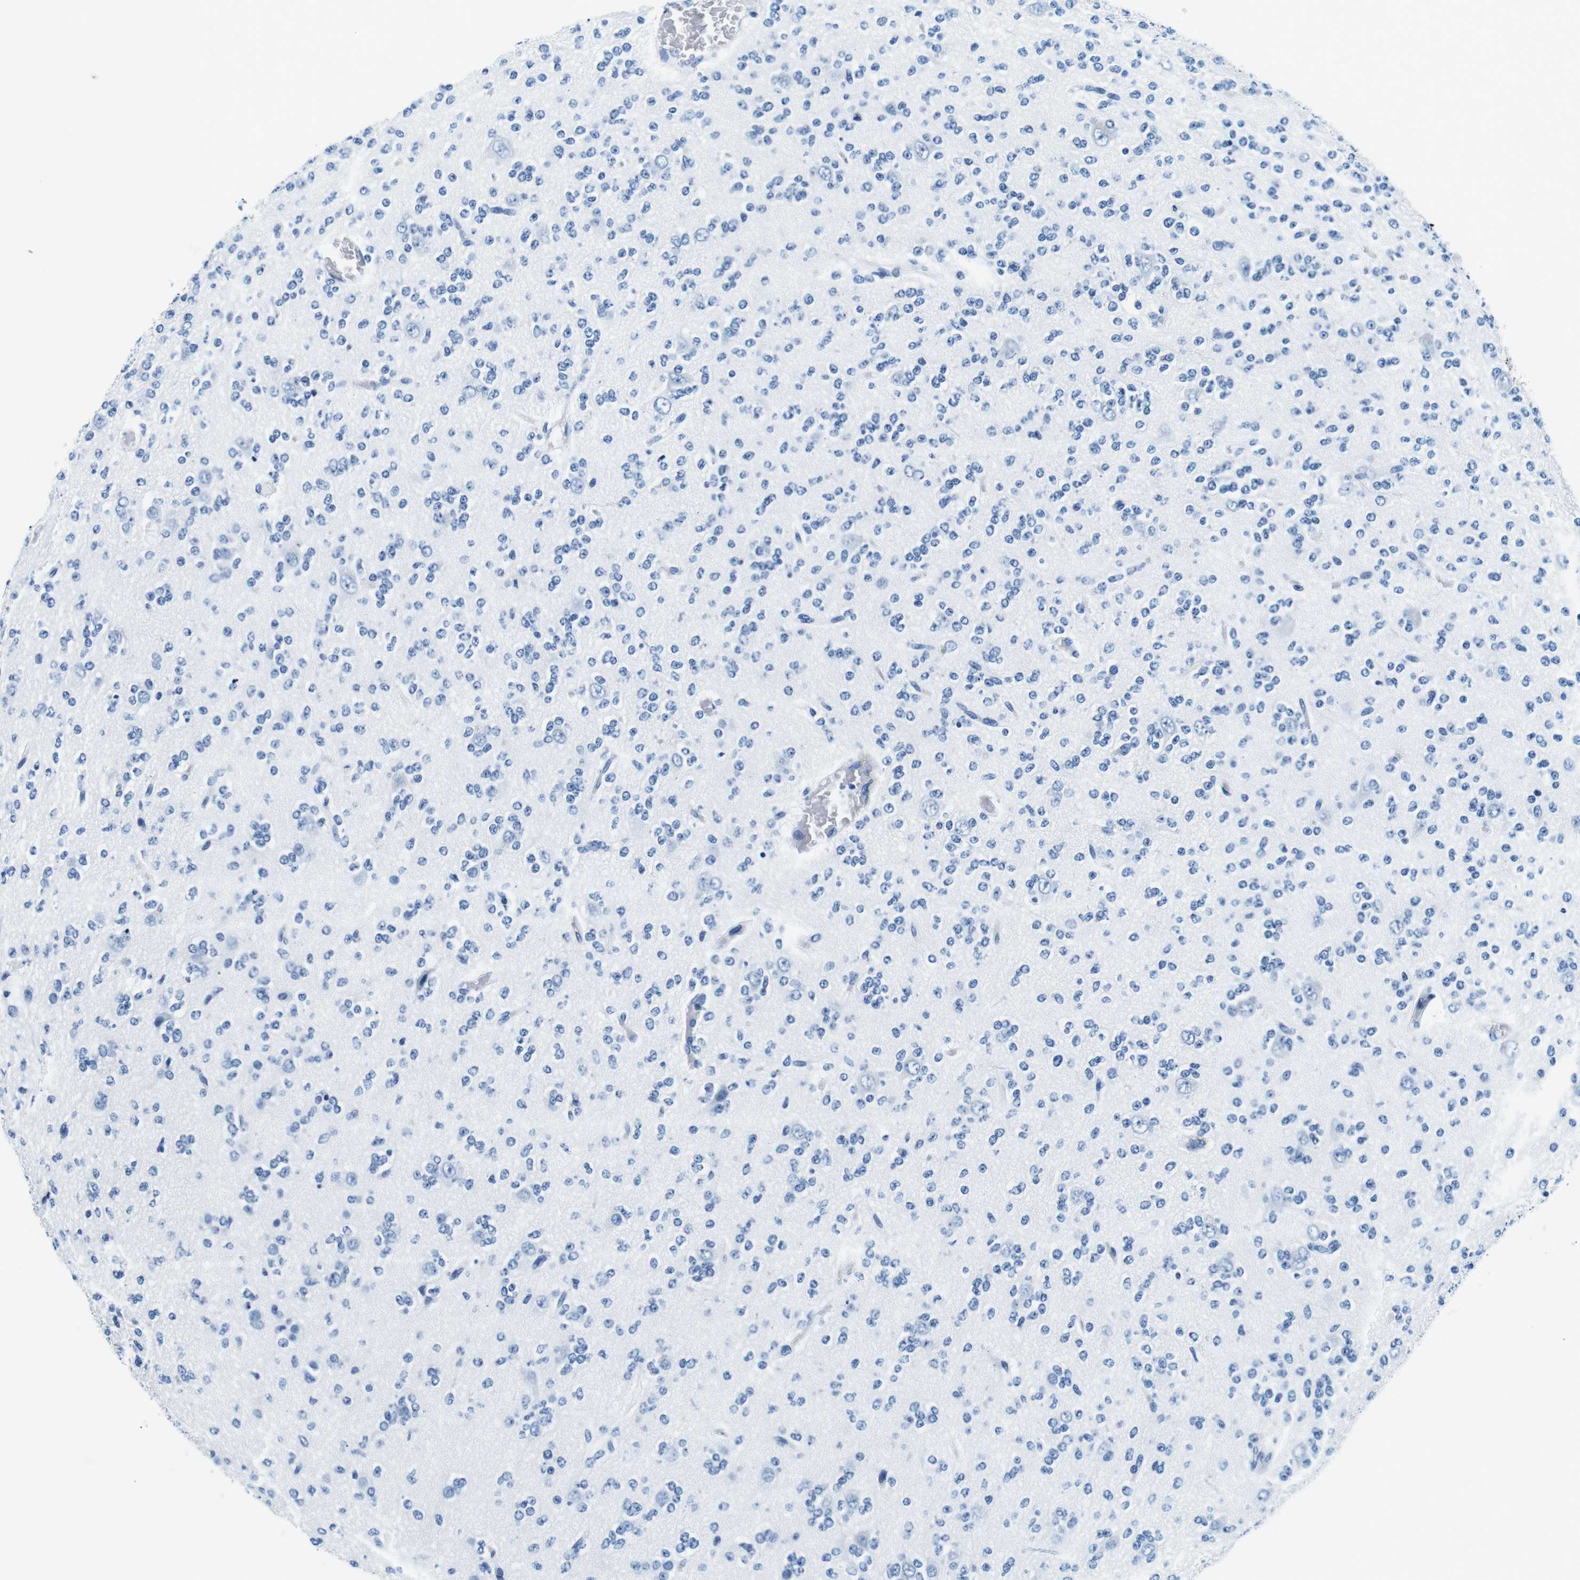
{"staining": {"intensity": "negative", "quantity": "none", "location": "none"}, "tissue": "glioma", "cell_type": "Tumor cells", "image_type": "cancer", "snomed": [{"axis": "morphology", "description": "Glioma, malignant, Low grade"}, {"axis": "topography", "description": "Brain"}], "caption": "This is an immunohistochemistry image of malignant low-grade glioma. There is no expression in tumor cells.", "gene": "ELANE", "patient": {"sex": "male", "age": 38}}